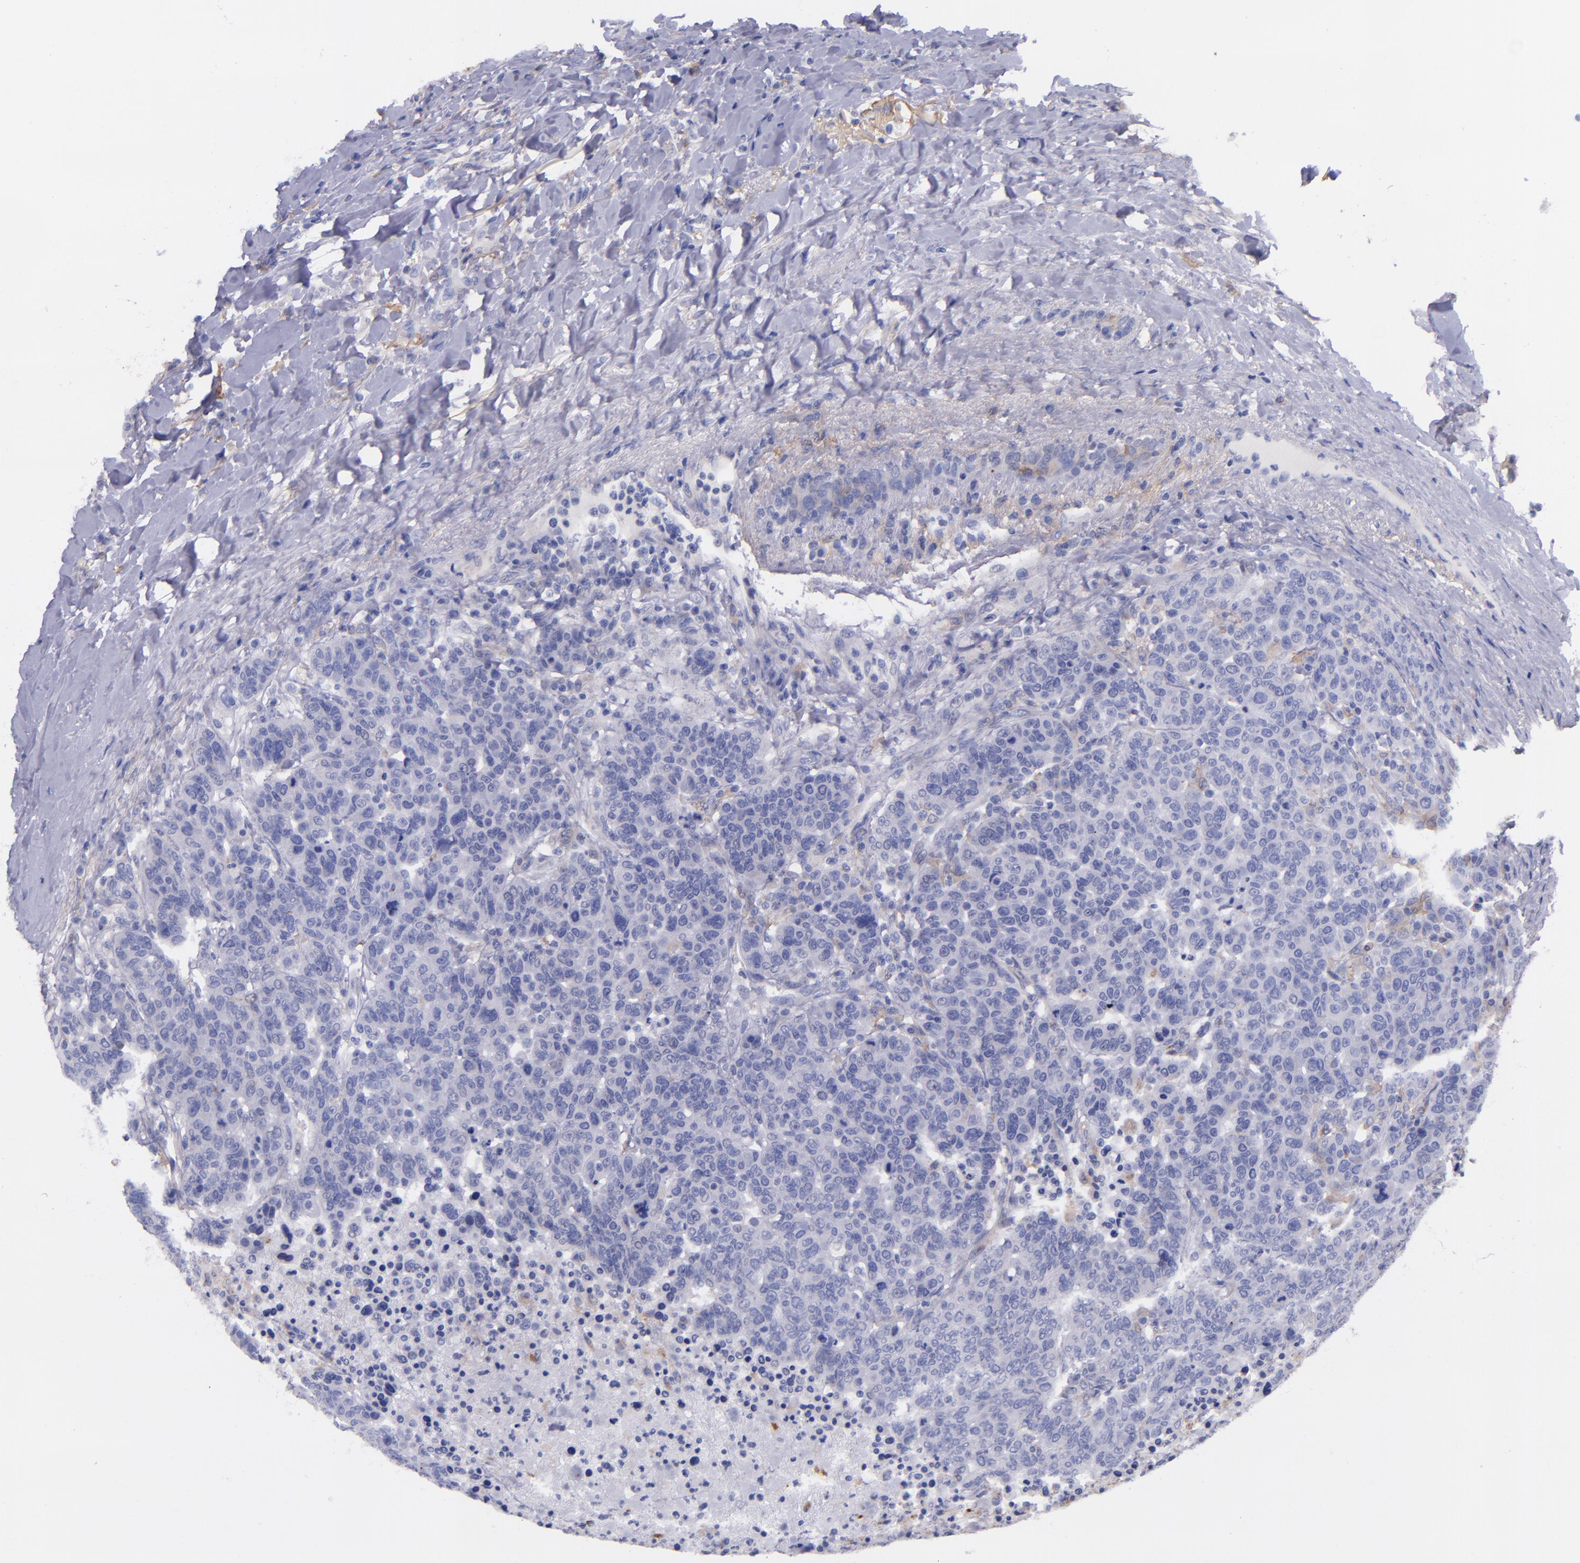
{"staining": {"intensity": "negative", "quantity": "none", "location": "none"}, "tissue": "breast cancer", "cell_type": "Tumor cells", "image_type": "cancer", "snomed": [{"axis": "morphology", "description": "Duct carcinoma"}, {"axis": "topography", "description": "Breast"}], "caption": "The IHC photomicrograph has no significant positivity in tumor cells of breast cancer (invasive ductal carcinoma) tissue.", "gene": "IVL", "patient": {"sex": "female", "age": 37}}